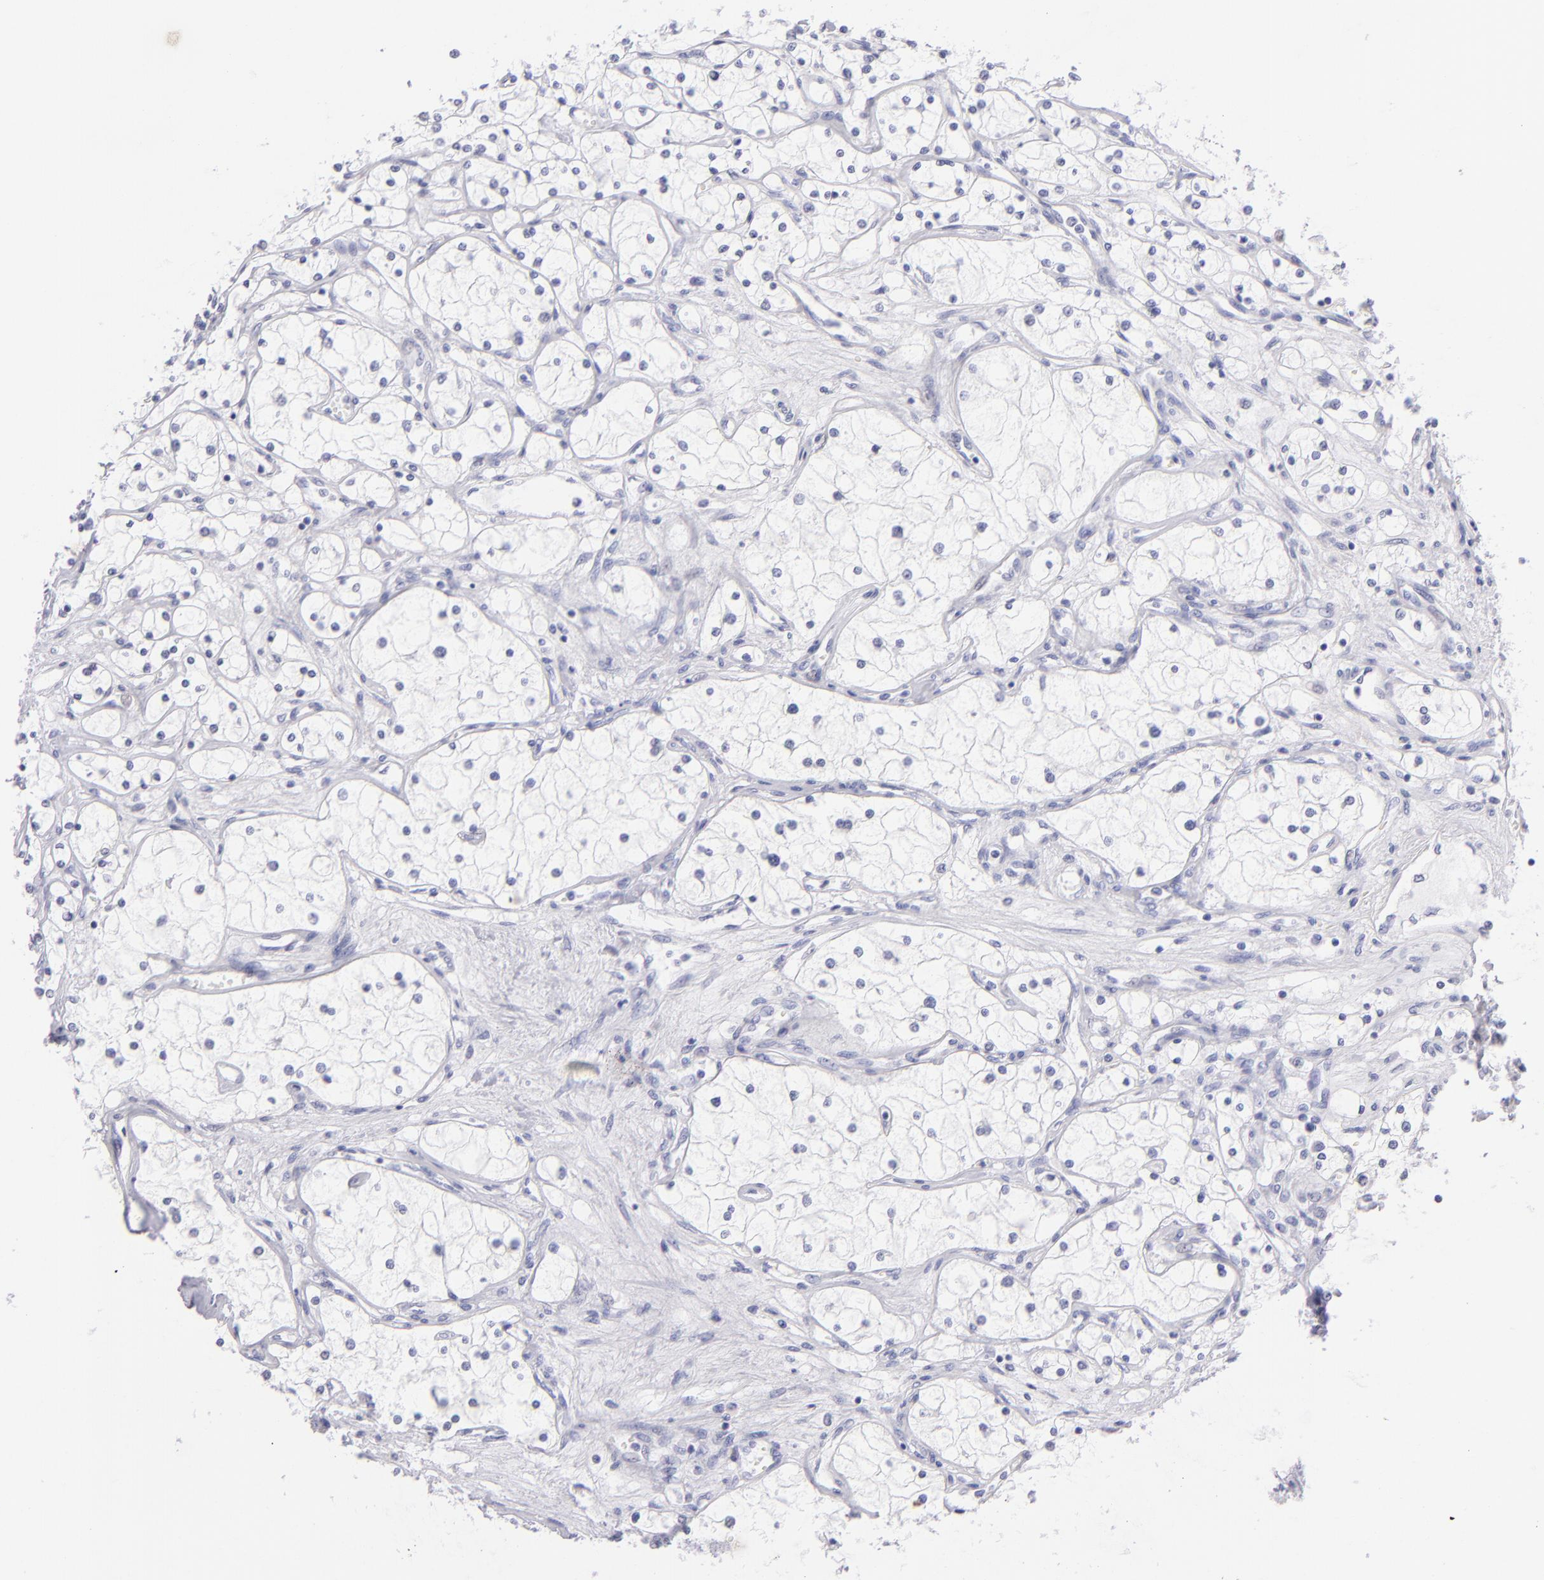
{"staining": {"intensity": "negative", "quantity": "none", "location": "none"}, "tissue": "renal cancer", "cell_type": "Tumor cells", "image_type": "cancer", "snomed": [{"axis": "morphology", "description": "Adenocarcinoma, NOS"}, {"axis": "topography", "description": "Kidney"}], "caption": "An image of renal cancer stained for a protein demonstrates no brown staining in tumor cells. Brightfield microscopy of immunohistochemistry stained with DAB (3,3'-diaminobenzidine) (brown) and hematoxylin (blue), captured at high magnification.", "gene": "PRPH", "patient": {"sex": "male", "age": 61}}